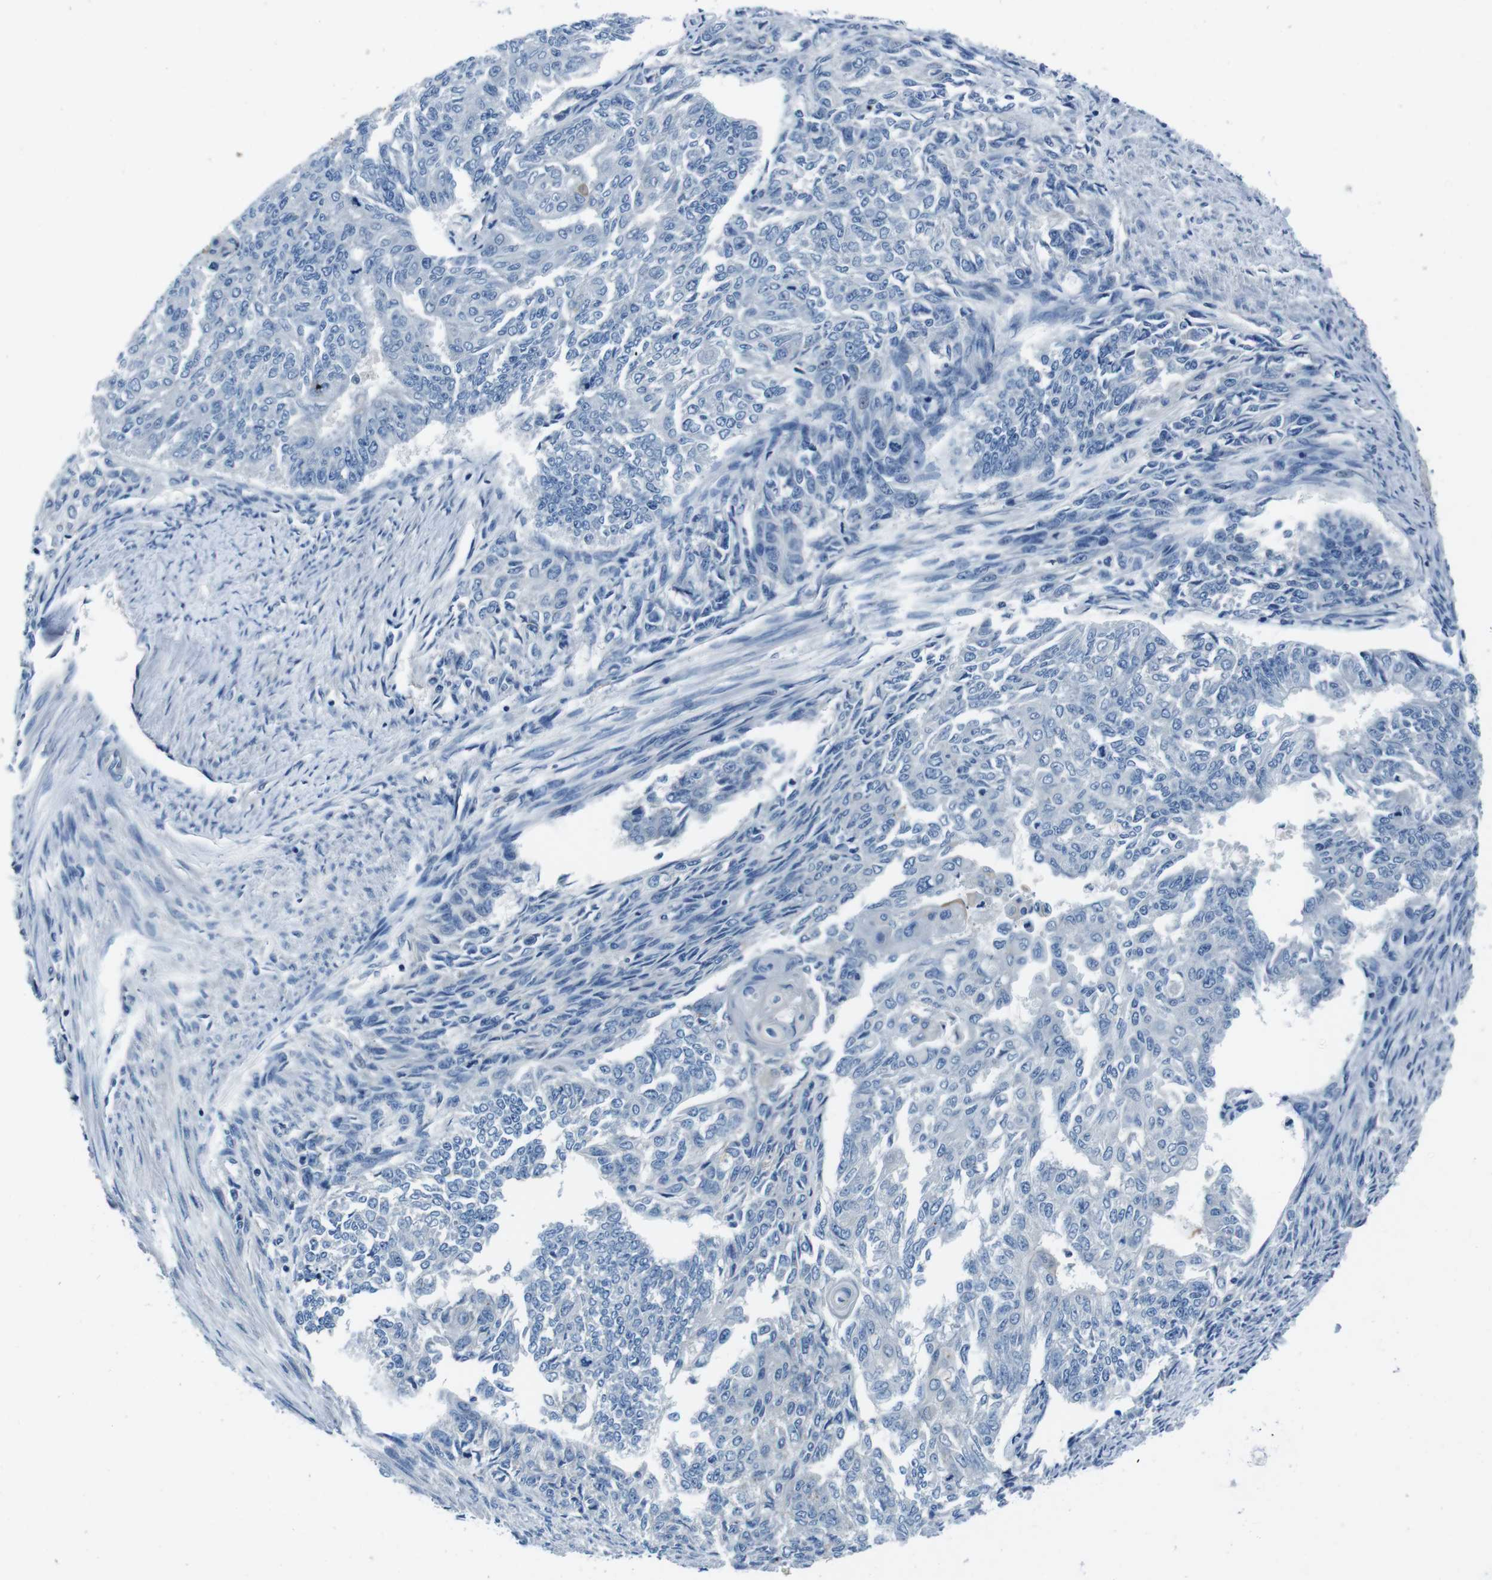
{"staining": {"intensity": "negative", "quantity": "none", "location": "none"}, "tissue": "endometrial cancer", "cell_type": "Tumor cells", "image_type": "cancer", "snomed": [{"axis": "morphology", "description": "Adenocarcinoma, NOS"}, {"axis": "topography", "description": "Endometrium"}], "caption": "Endometrial cancer was stained to show a protein in brown. There is no significant expression in tumor cells. The staining was performed using DAB (3,3'-diaminobenzidine) to visualize the protein expression in brown, while the nuclei were stained in blue with hematoxylin (Magnification: 20x).", "gene": "CASQ1", "patient": {"sex": "female", "age": 32}}